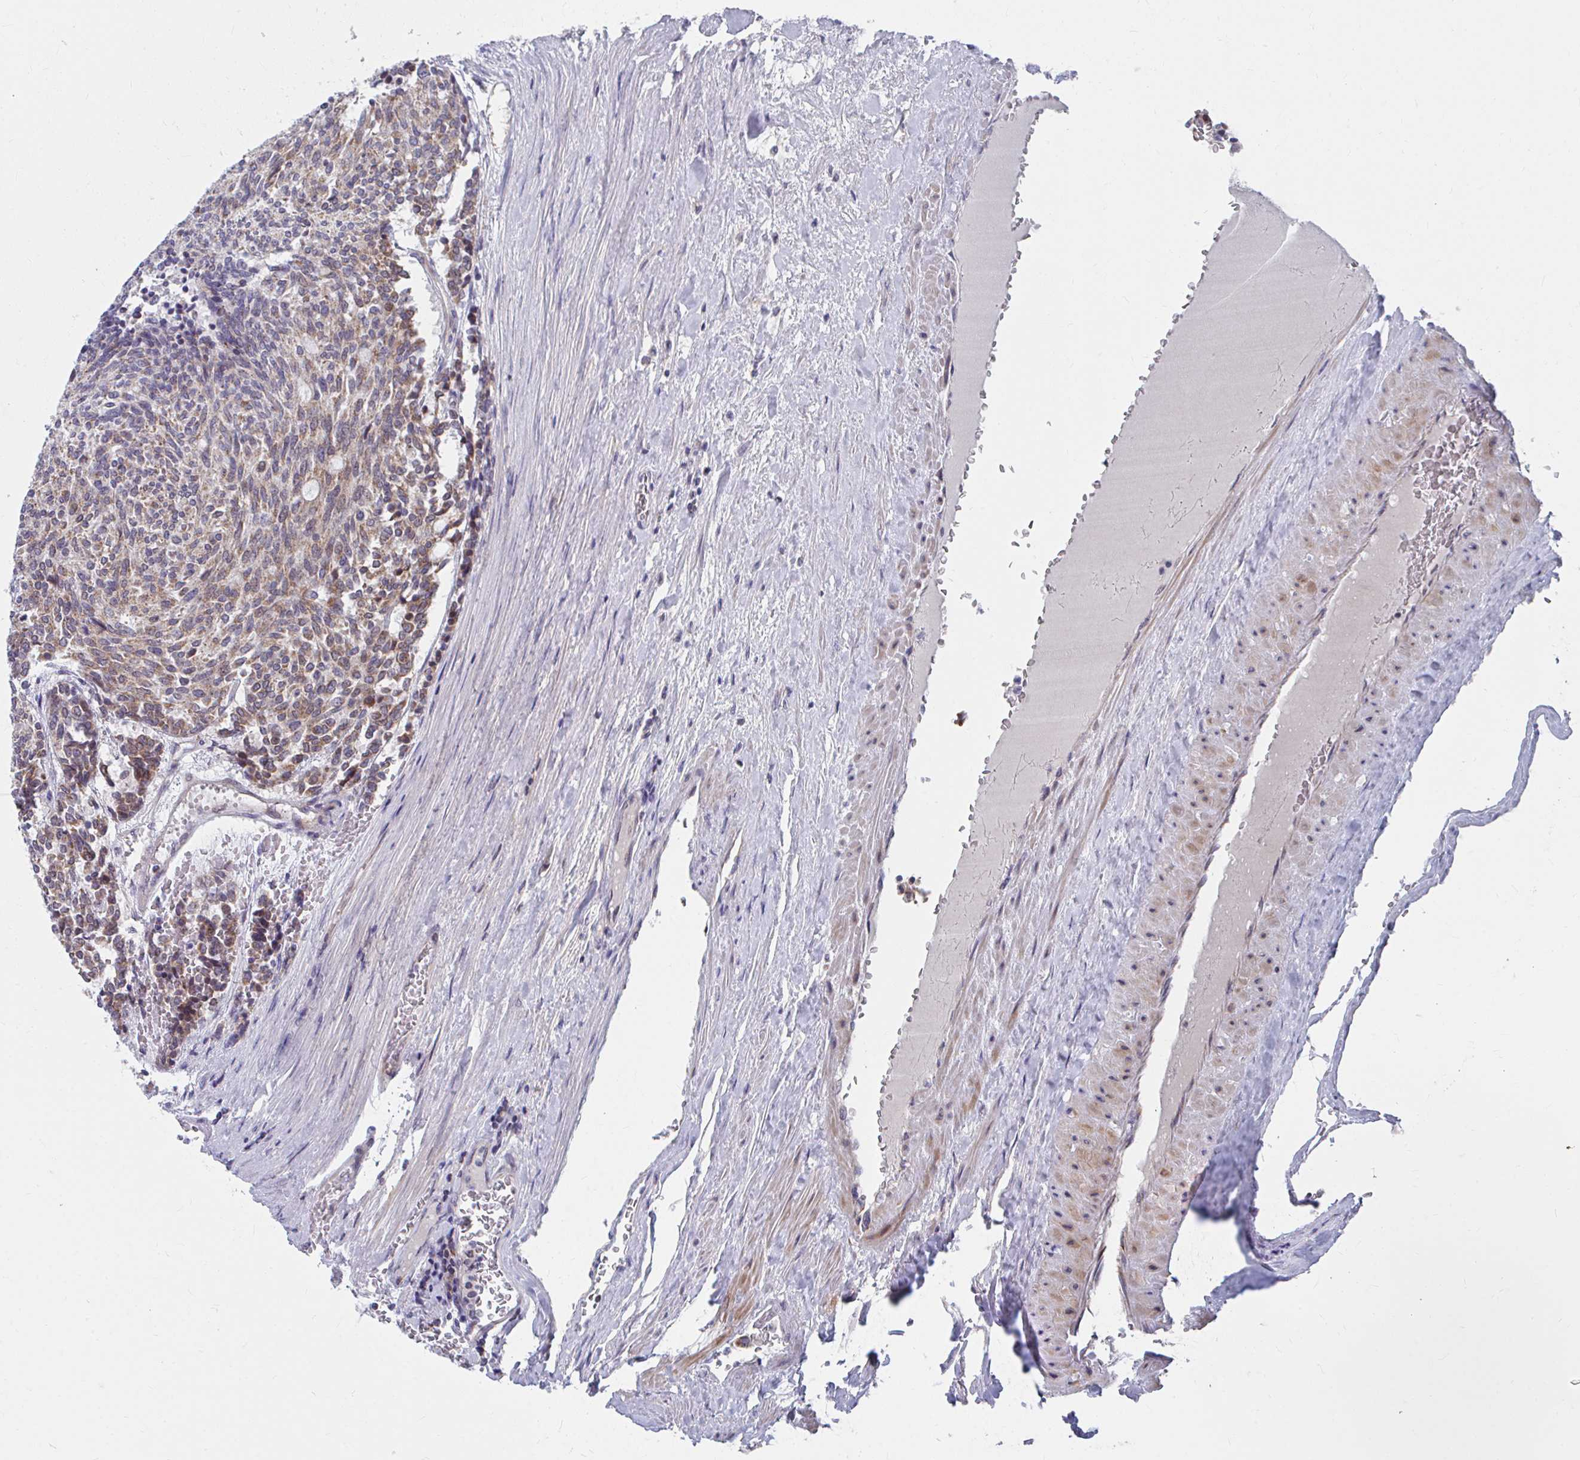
{"staining": {"intensity": "moderate", "quantity": "25%-75%", "location": "cytoplasmic/membranous"}, "tissue": "carcinoid", "cell_type": "Tumor cells", "image_type": "cancer", "snomed": [{"axis": "morphology", "description": "Carcinoid, malignant, NOS"}, {"axis": "topography", "description": "Pancreas"}], "caption": "Immunohistochemical staining of carcinoid shows medium levels of moderate cytoplasmic/membranous positivity in approximately 25%-75% of tumor cells. The staining was performed using DAB, with brown indicating positive protein expression. Nuclei are stained blue with hematoxylin.", "gene": "PEX3", "patient": {"sex": "female", "age": 54}}